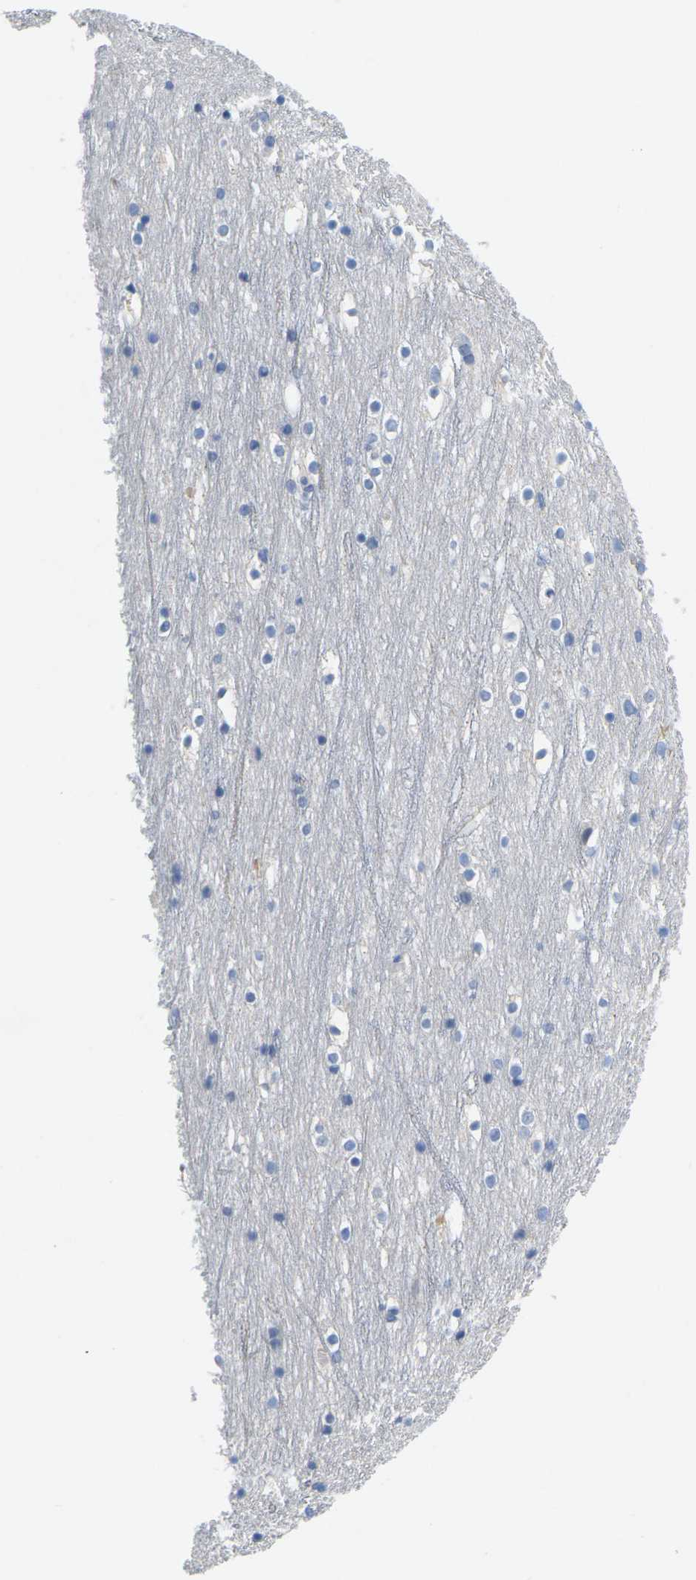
{"staining": {"intensity": "negative", "quantity": "none", "location": "none"}, "tissue": "cerebral cortex", "cell_type": "Endothelial cells", "image_type": "normal", "snomed": [{"axis": "morphology", "description": "Normal tissue, NOS"}, {"axis": "topography", "description": "Cerebral cortex"}], "caption": "This micrograph is of benign cerebral cortex stained with immunohistochemistry to label a protein in brown with the nuclei are counter-stained blue. There is no positivity in endothelial cells.", "gene": "TNNI3", "patient": {"sex": "male", "age": 45}}